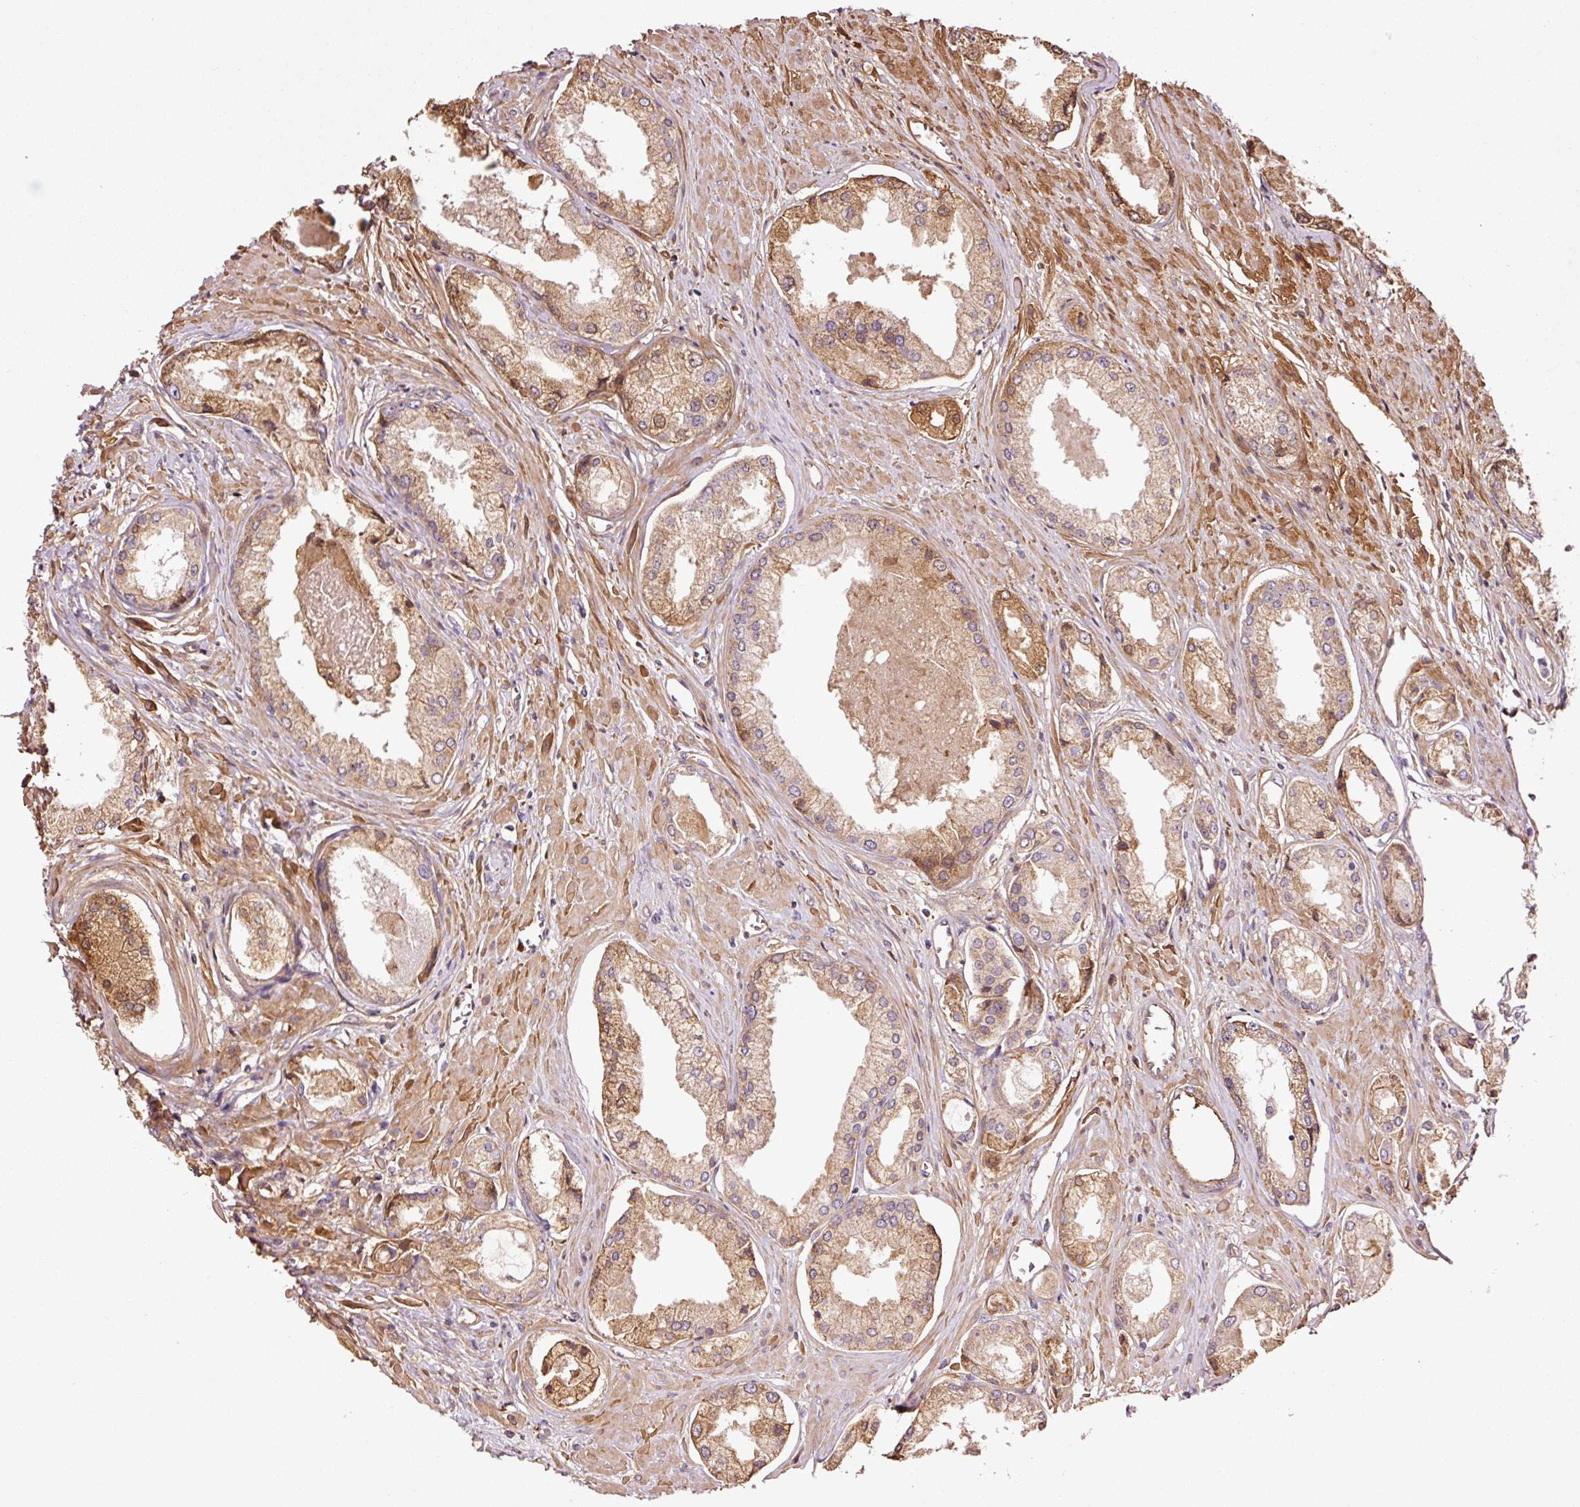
{"staining": {"intensity": "moderate", "quantity": ">75%", "location": "cytoplasmic/membranous,nuclear"}, "tissue": "prostate cancer", "cell_type": "Tumor cells", "image_type": "cancer", "snomed": [{"axis": "morphology", "description": "Adenocarcinoma, Low grade"}, {"axis": "topography", "description": "Prostate"}], "caption": "Moderate cytoplasmic/membranous and nuclear staining is identified in approximately >75% of tumor cells in prostate adenocarcinoma (low-grade).", "gene": "NID2", "patient": {"sex": "male", "age": 68}}